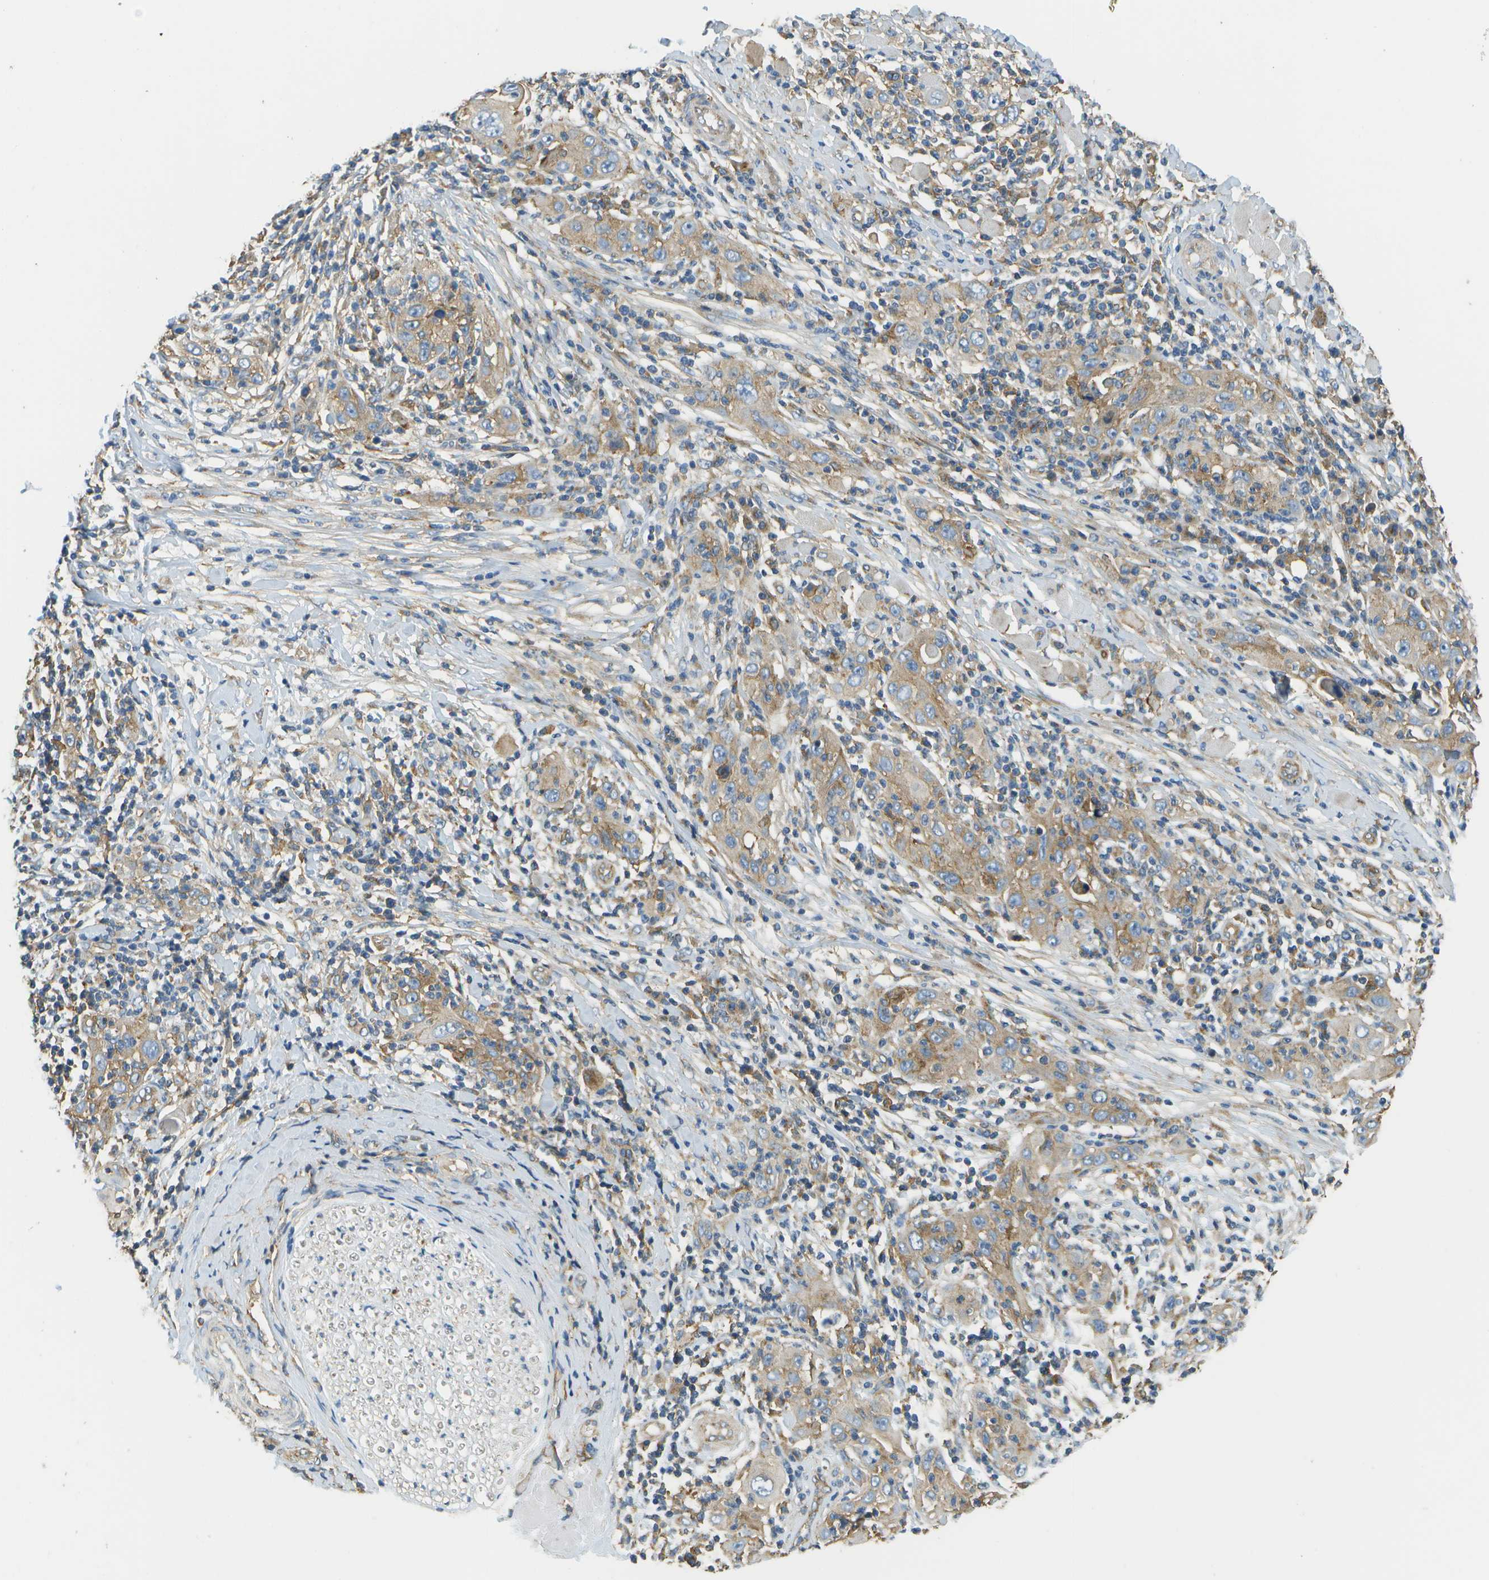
{"staining": {"intensity": "moderate", "quantity": ">75%", "location": "cytoplasmic/membranous"}, "tissue": "skin cancer", "cell_type": "Tumor cells", "image_type": "cancer", "snomed": [{"axis": "morphology", "description": "Squamous cell carcinoma, NOS"}, {"axis": "topography", "description": "Skin"}], "caption": "A medium amount of moderate cytoplasmic/membranous staining is seen in about >75% of tumor cells in squamous cell carcinoma (skin) tissue.", "gene": "CLTC", "patient": {"sex": "female", "age": 88}}